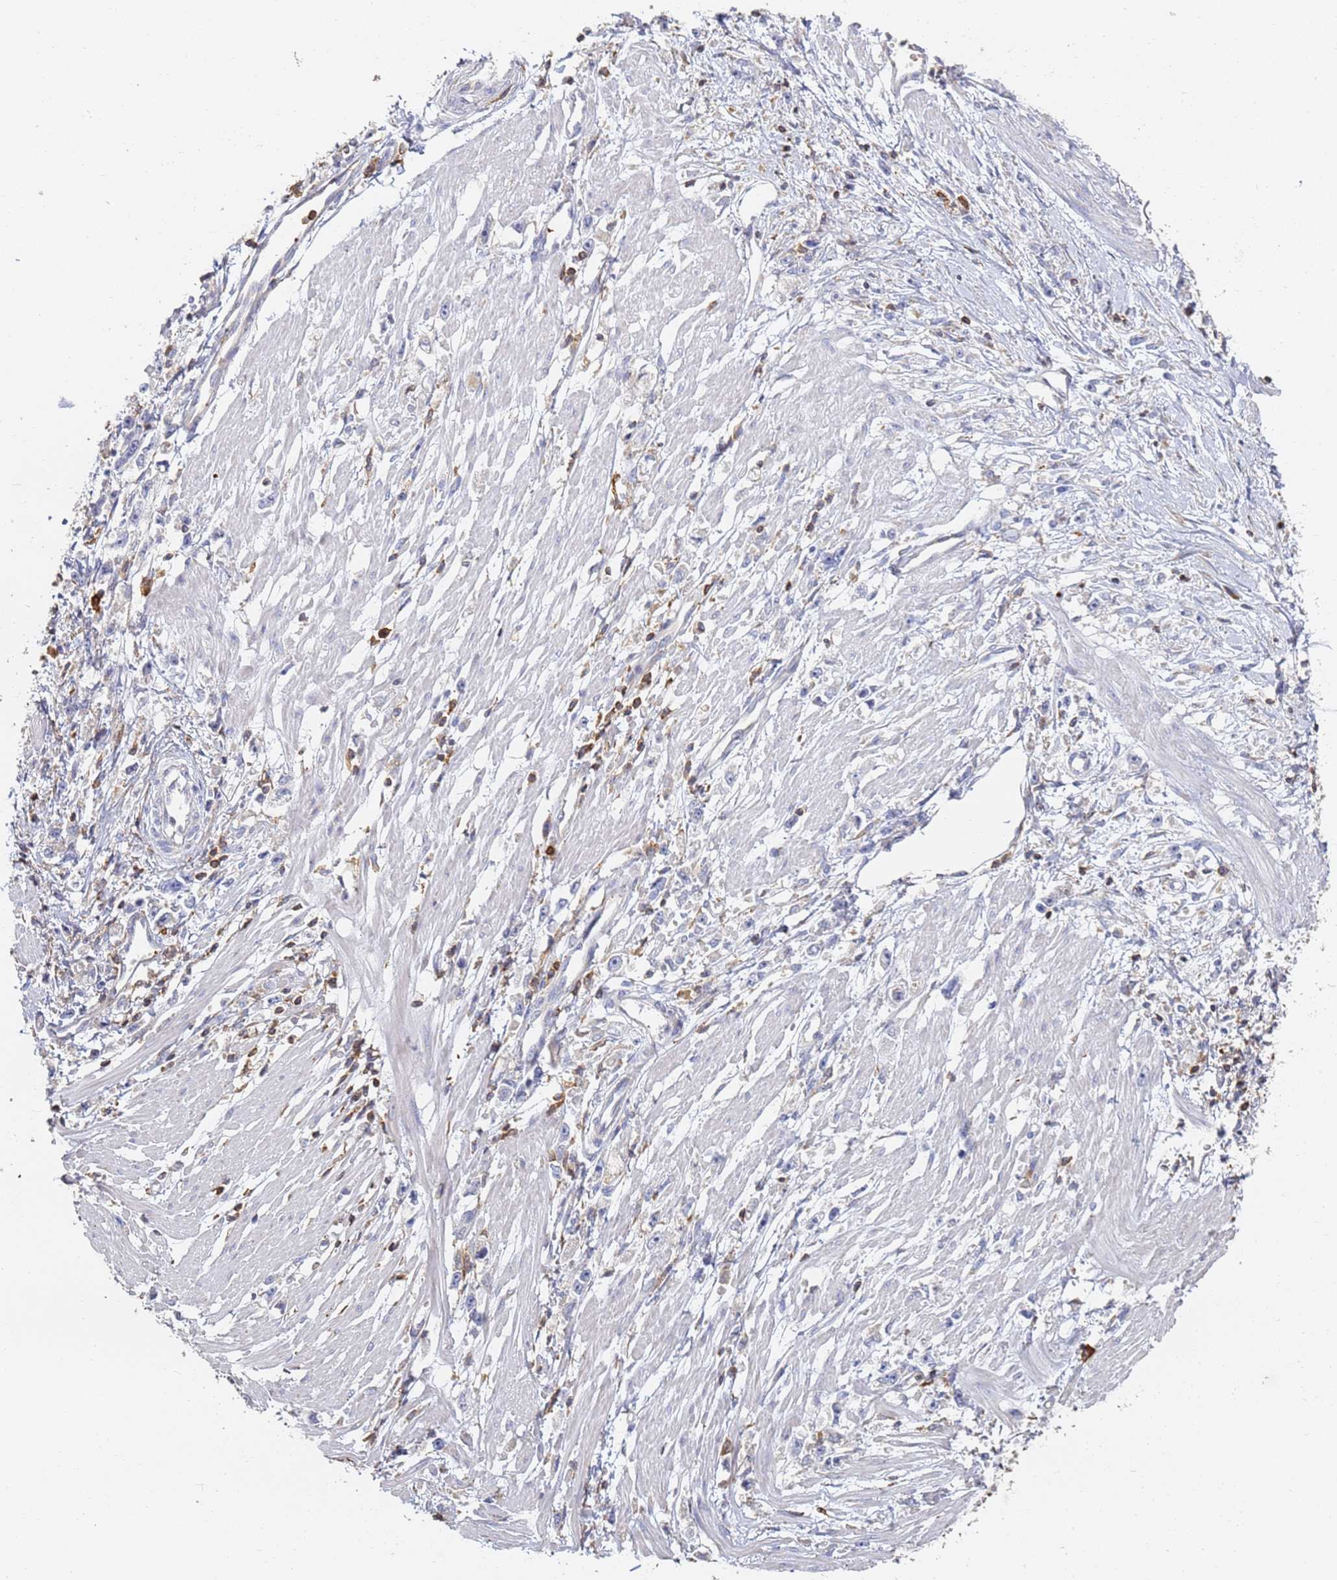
{"staining": {"intensity": "negative", "quantity": "none", "location": "none"}, "tissue": "stomach cancer", "cell_type": "Tumor cells", "image_type": "cancer", "snomed": [{"axis": "morphology", "description": "Adenocarcinoma, NOS"}, {"axis": "topography", "description": "Stomach"}], "caption": "Immunohistochemistry (IHC) micrograph of human adenocarcinoma (stomach) stained for a protein (brown), which exhibits no expression in tumor cells. (Stains: DAB immunohistochemistry with hematoxylin counter stain, Microscopy: brightfield microscopy at high magnification).", "gene": "BIN2", "patient": {"sex": "female", "age": 59}}